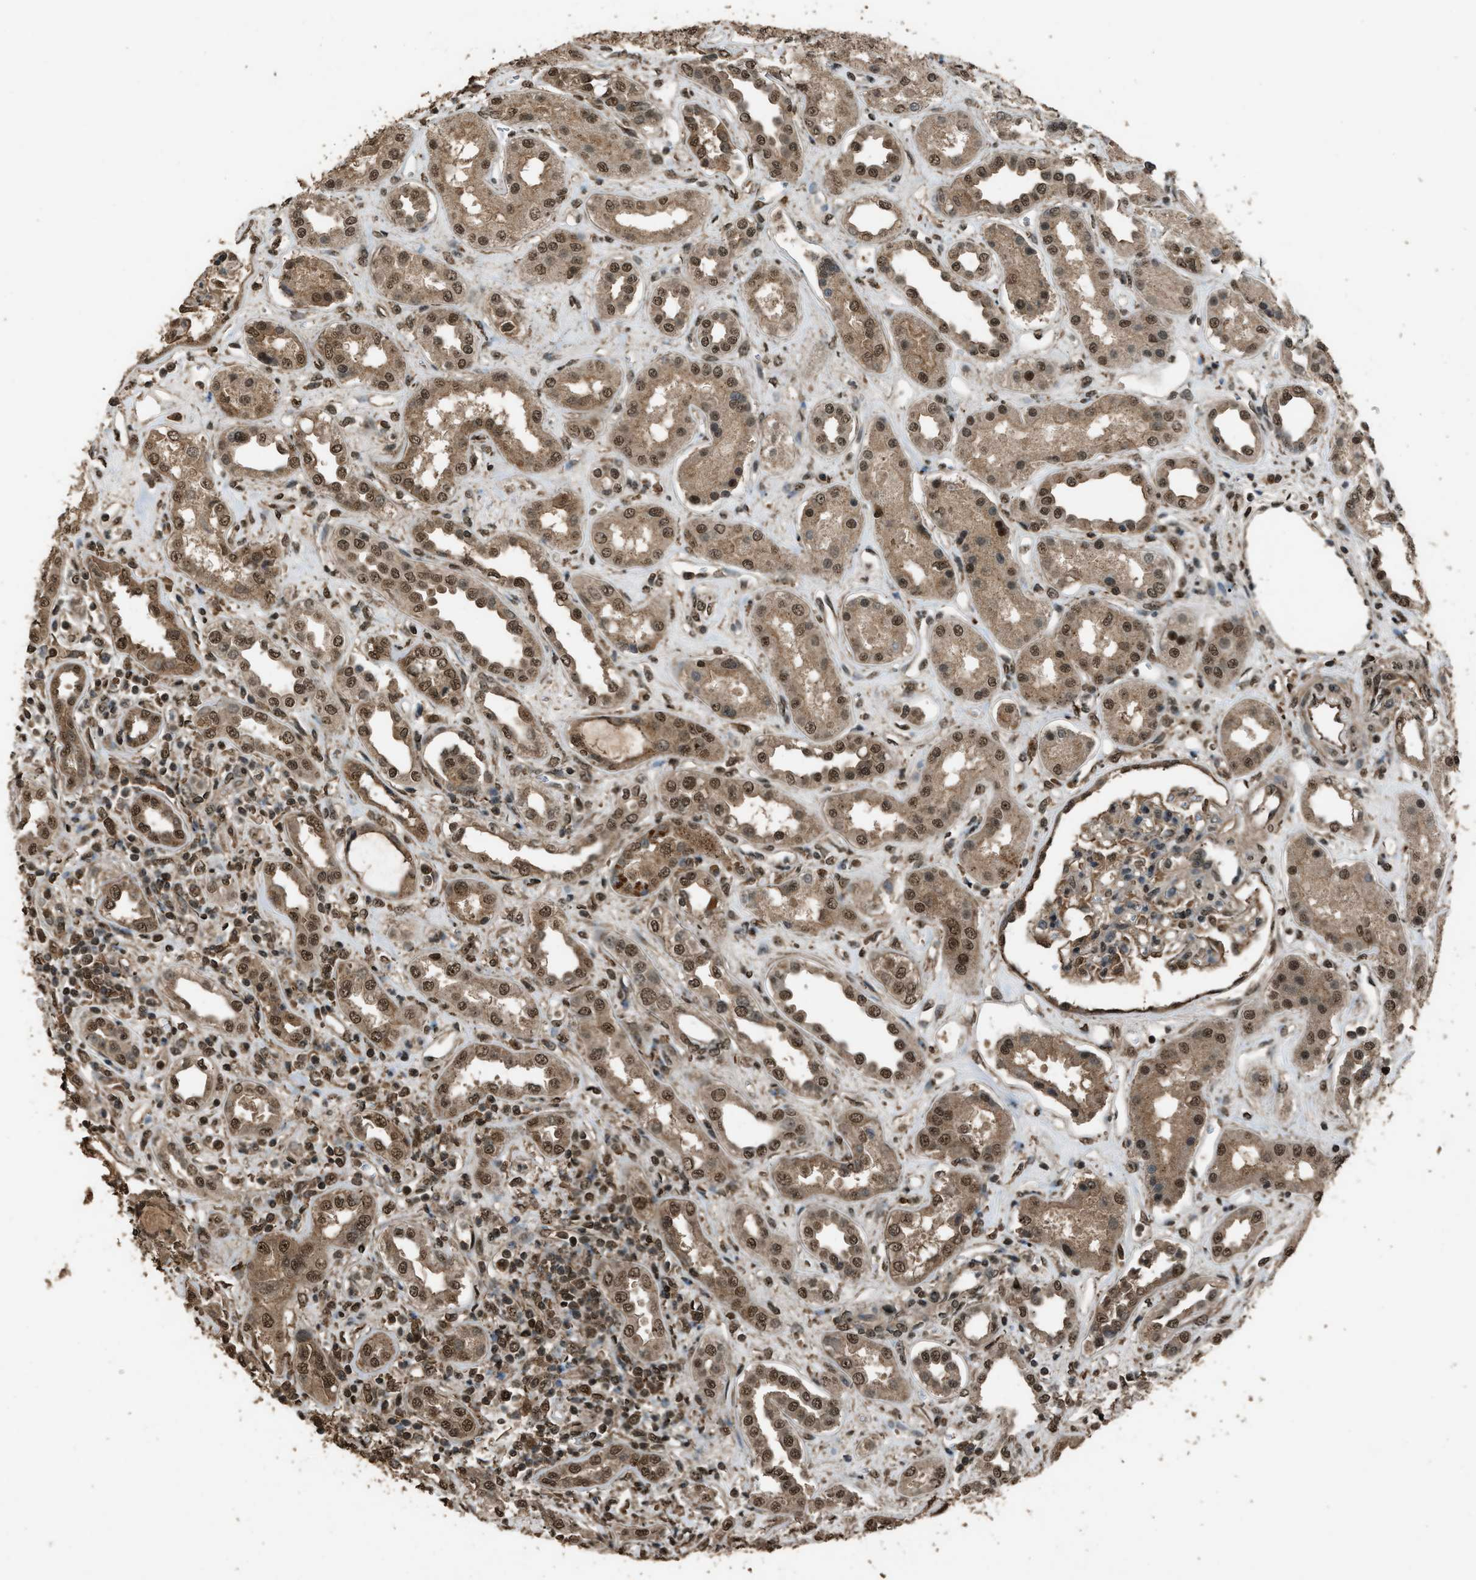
{"staining": {"intensity": "moderate", "quantity": ">75%", "location": "cytoplasmic/membranous,nuclear"}, "tissue": "kidney", "cell_type": "Cells in glomeruli", "image_type": "normal", "snomed": [{"axis": "morphology", "description": "Normal tissue, NOS"}, {"axis": "topography", "description": "Kidney"}], "caption": "IHC micrograph of benign kidney: kidney stained using immunohistochemistry (IHC) exhibits medium levels of moderate protein expression localized specifically in the cytoplasmic/membranous,nuclear of cells in glomeruli, appearing as a cytoplasmic/membranous,nuclear brown color.", "gene": "SERTAD2", "patient": {"sex": "male", "age": 59}}